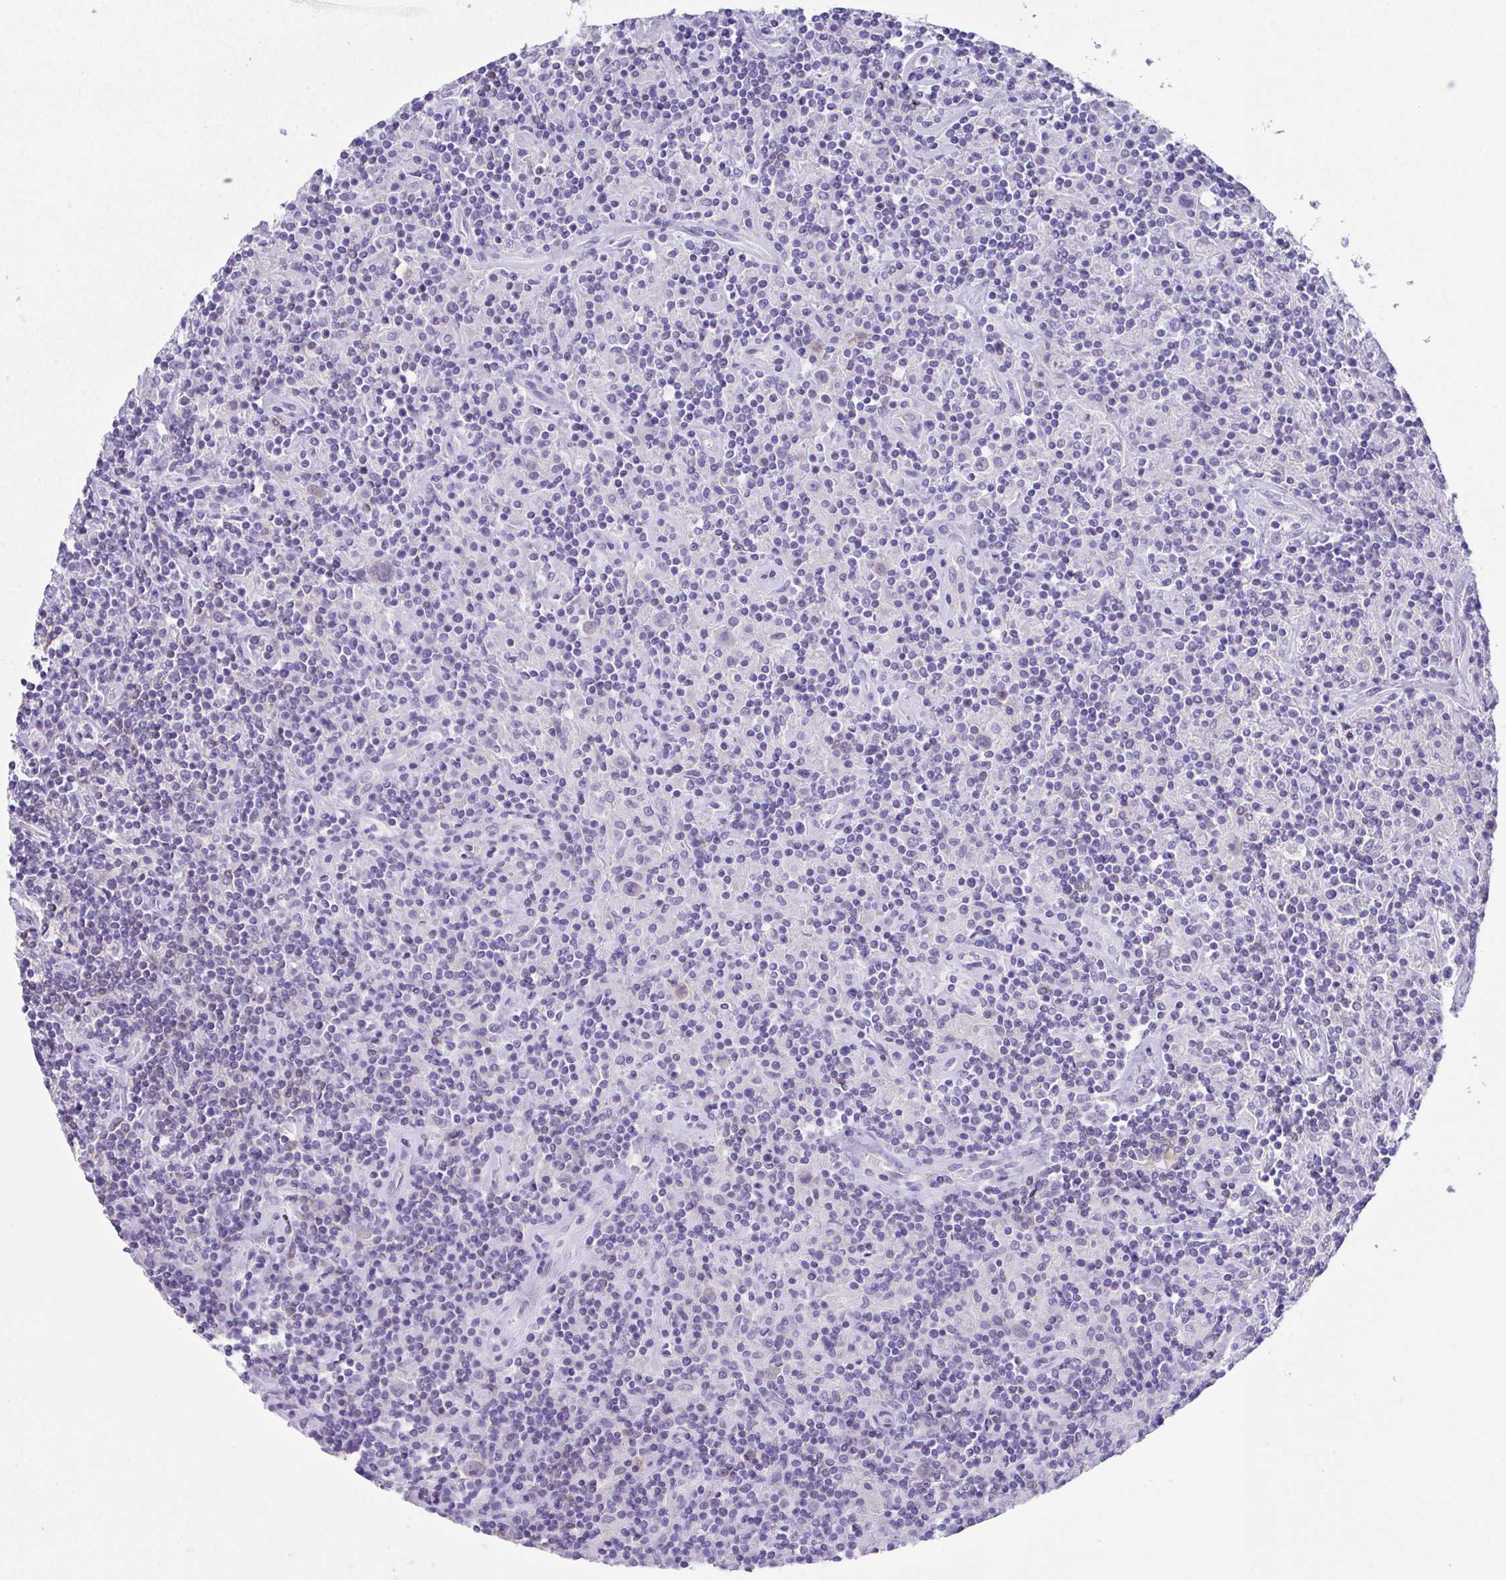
{"staining": {"intensity": "negative", "quantity": "none", "location": "none"}, "tissue": "lymphoma", "cell_type": "Tumor cells", "image_type": "cancer", "snomed": [{"axis": "morphology", "description": "Hodgkin's disease, NOS"}, {"axis": "topography", "description": "Lymph node"}], "caption": "Immunohistochemistry (IHC) micrograph of neoplastic tissue: human lymphoma stained with DAB (3,3'-diaminobenzidine) displays no significant protein staining in tumor cells. The staining was performed using DAB (3,3'-diaminobenzidine) to visualize the protein expression in brown, while the nuclei were stained in blue with hematoxylin (Magnification: 20x).", "gene": "HOXB4", "patient": {"sex": "male", "age": 70}}